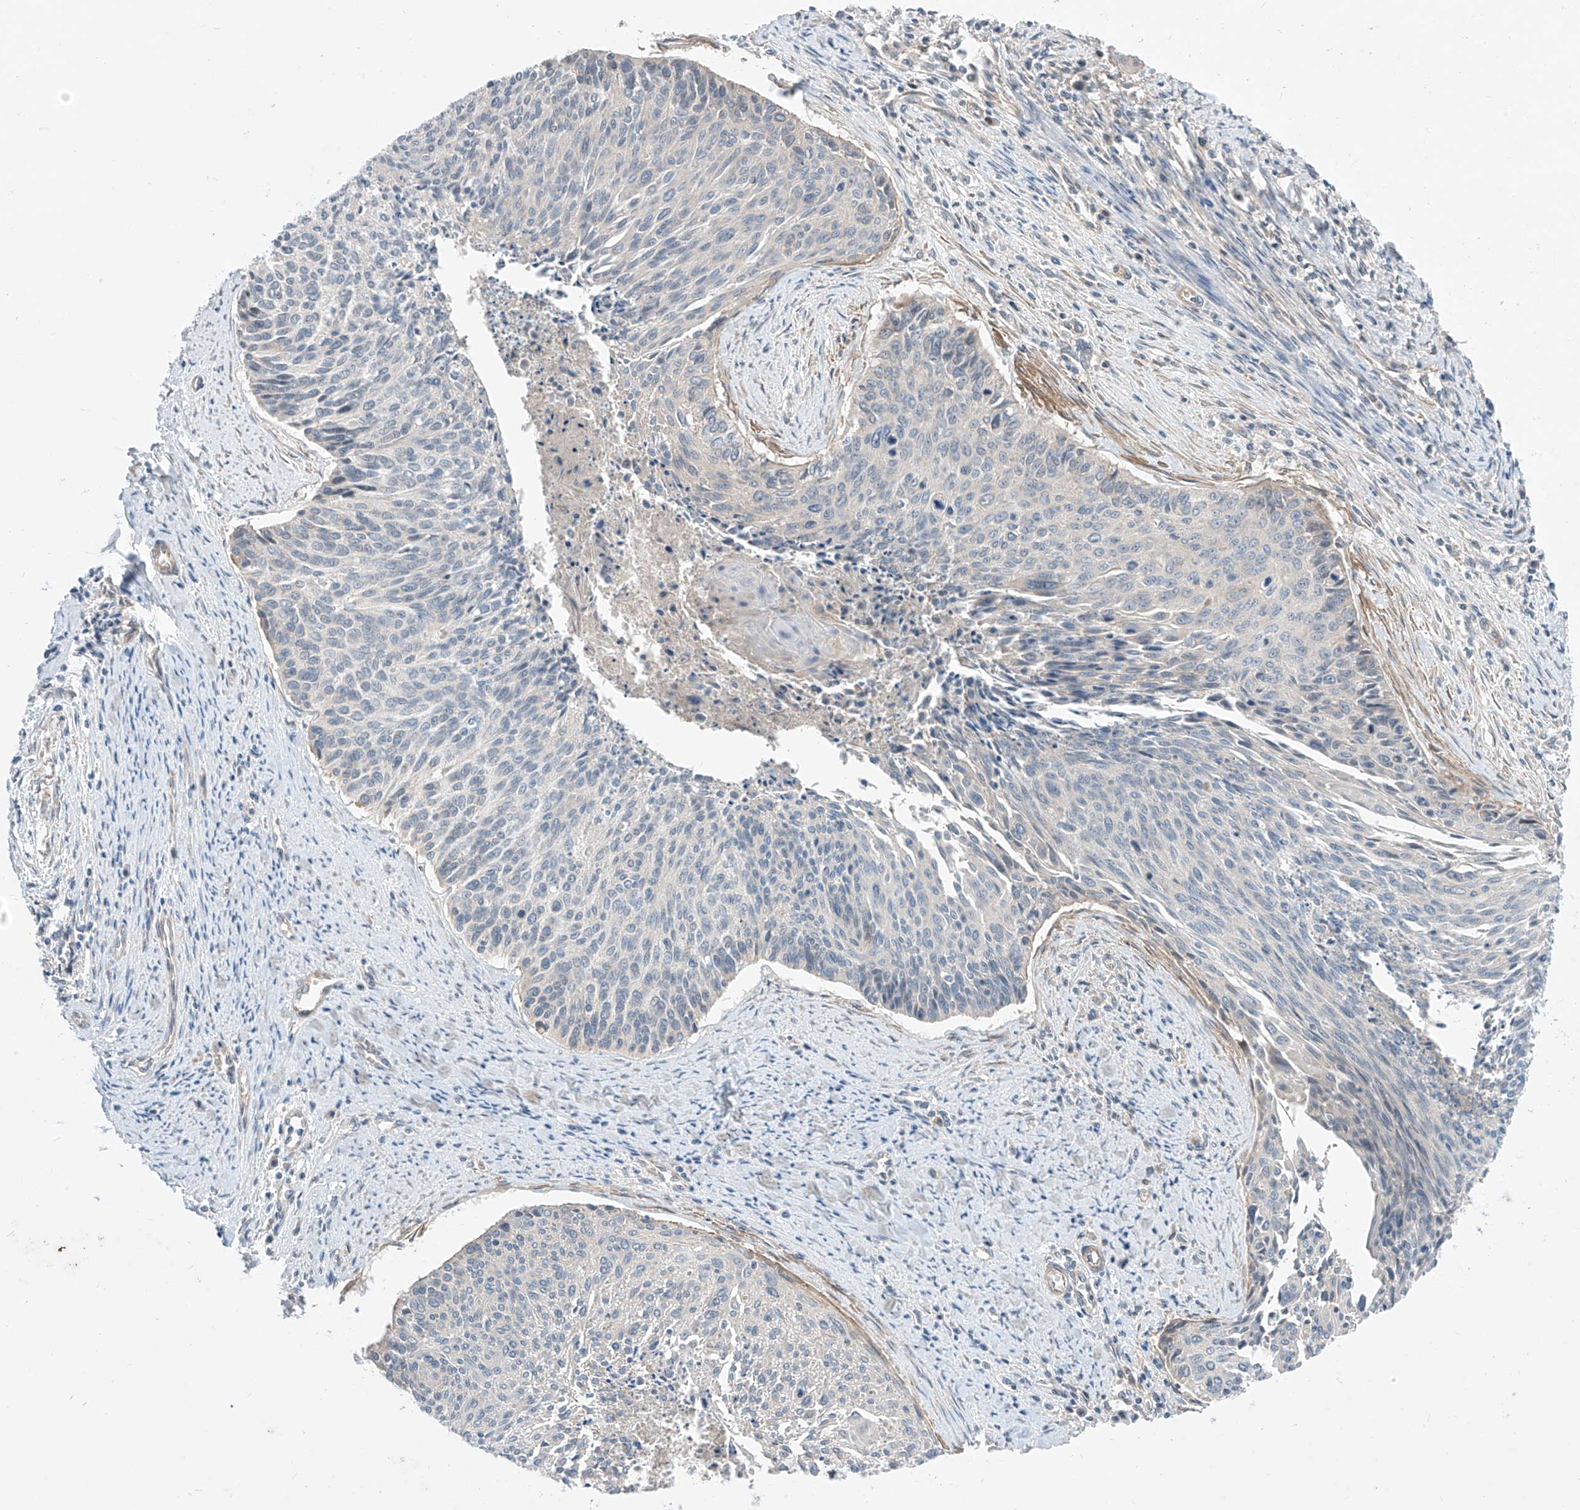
{"staining": {"intensity": "negative", "quantity": "none", "location": "none"}, "tissue": "cervical cancer", "cell_type": "Tumor cells", "image_type": "cancer", "snomed": [{"axis": "morphology", "description": "Squamous cell carcinoma, NOS"}, {"axis": "topography", "description": "Cervix"}], "caption": "Tumor cells show no significant protein positivity in cervical cancer (squamous cell carcinoma).", "gene": "ABLIM2", "patient": {"sex": "female", "age": 55}}